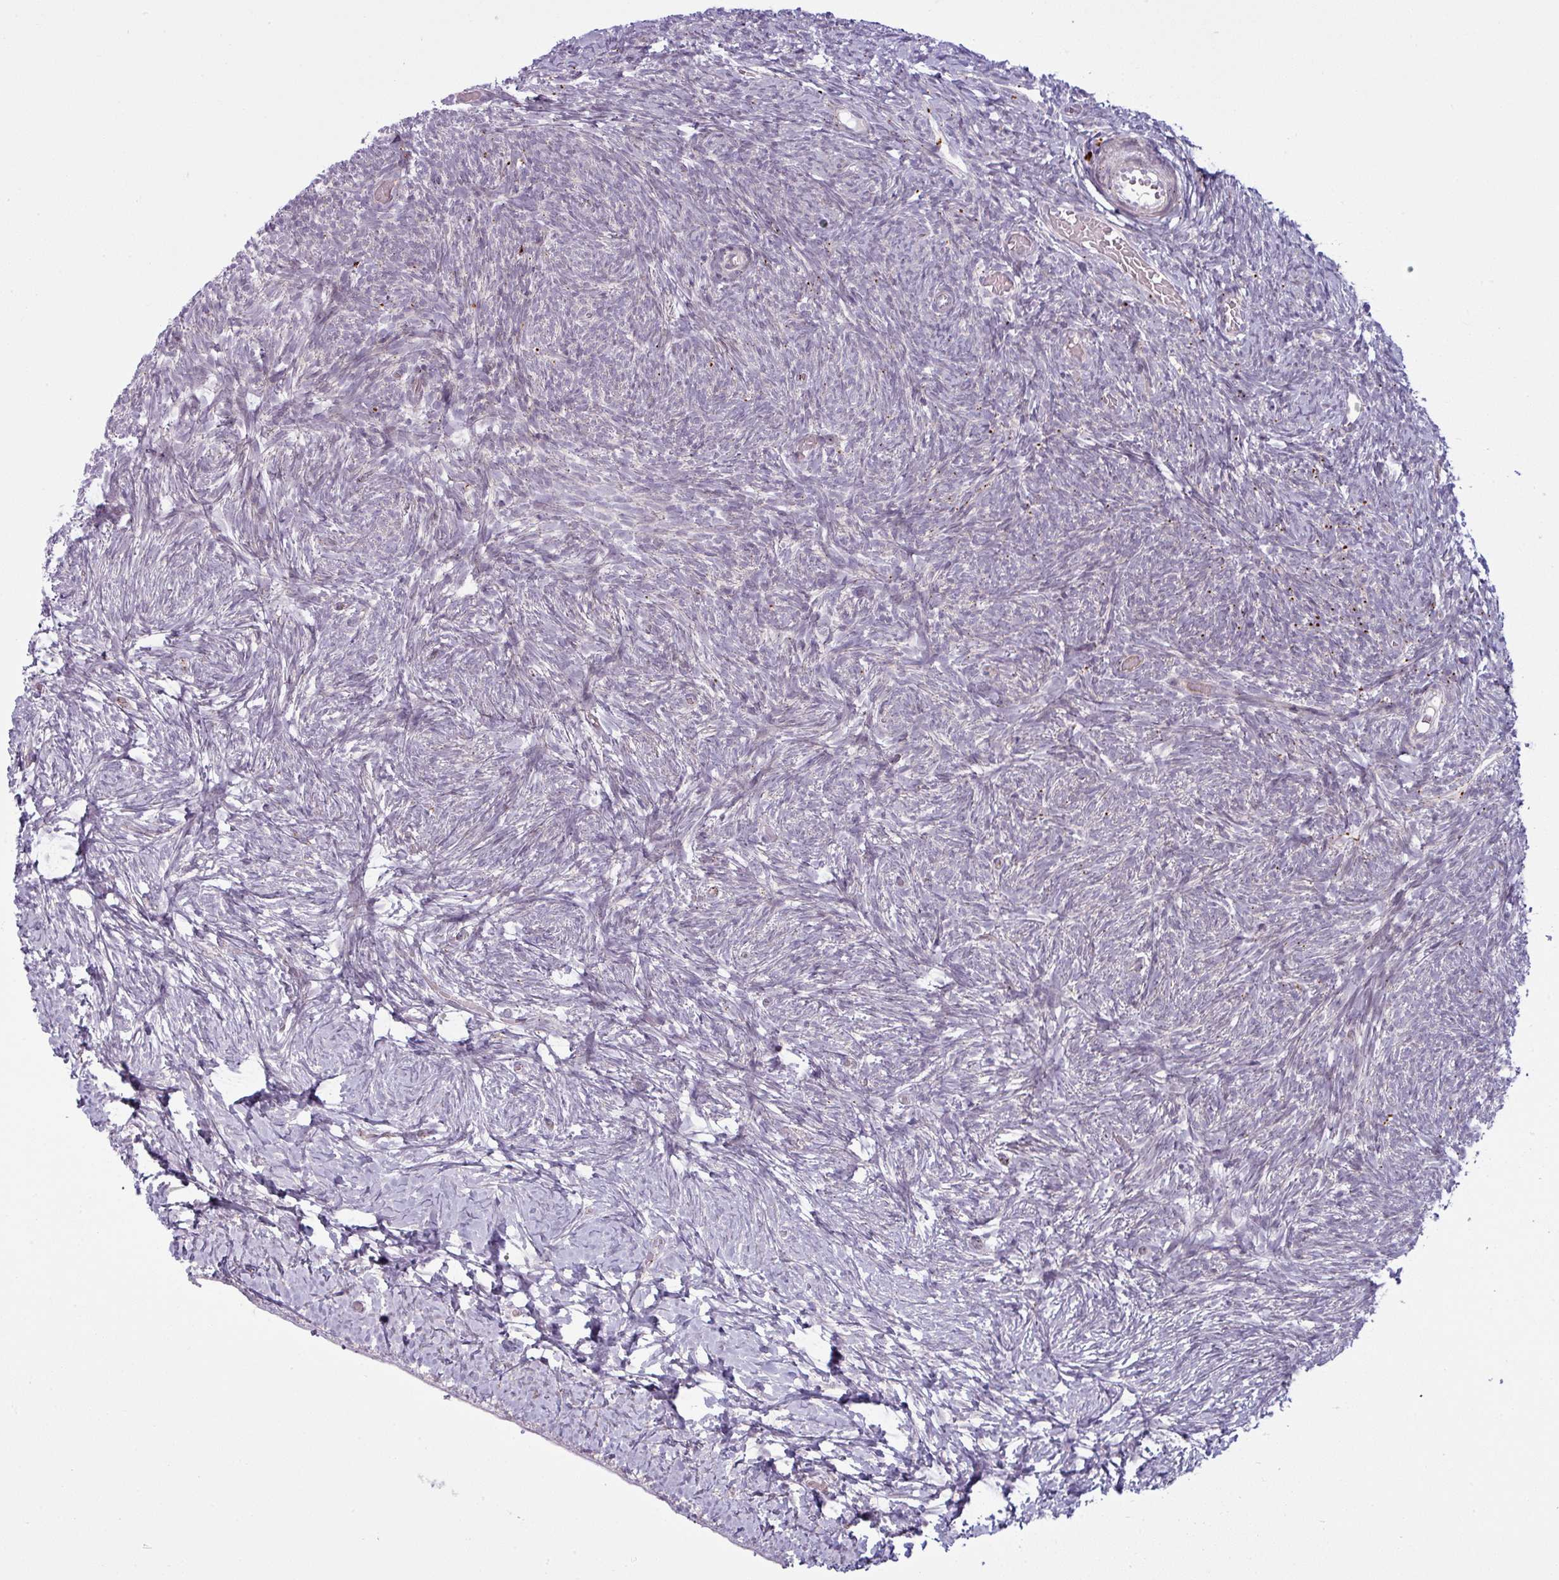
{"staining": {"intensity": "strong", "quantity": ">75%", "location": "cytoplasmic/membranous"}, "tissue": "ovary", "cell_type": "Follicle cells", "image_type": "normal", "snomed": [{"axis": "morphology", "description": "Normal tissue, NOS"}, {"axis": "topography", "description": "Ovary"}], "caption": "Ovary stained with immunohistochemistry (IHC) reveals strong cytoplasmic/membranous positivity in approximately >75% of follicle cells.", "gene": "MAP7D2", "patient": {"sex": "female", "age": 39}}